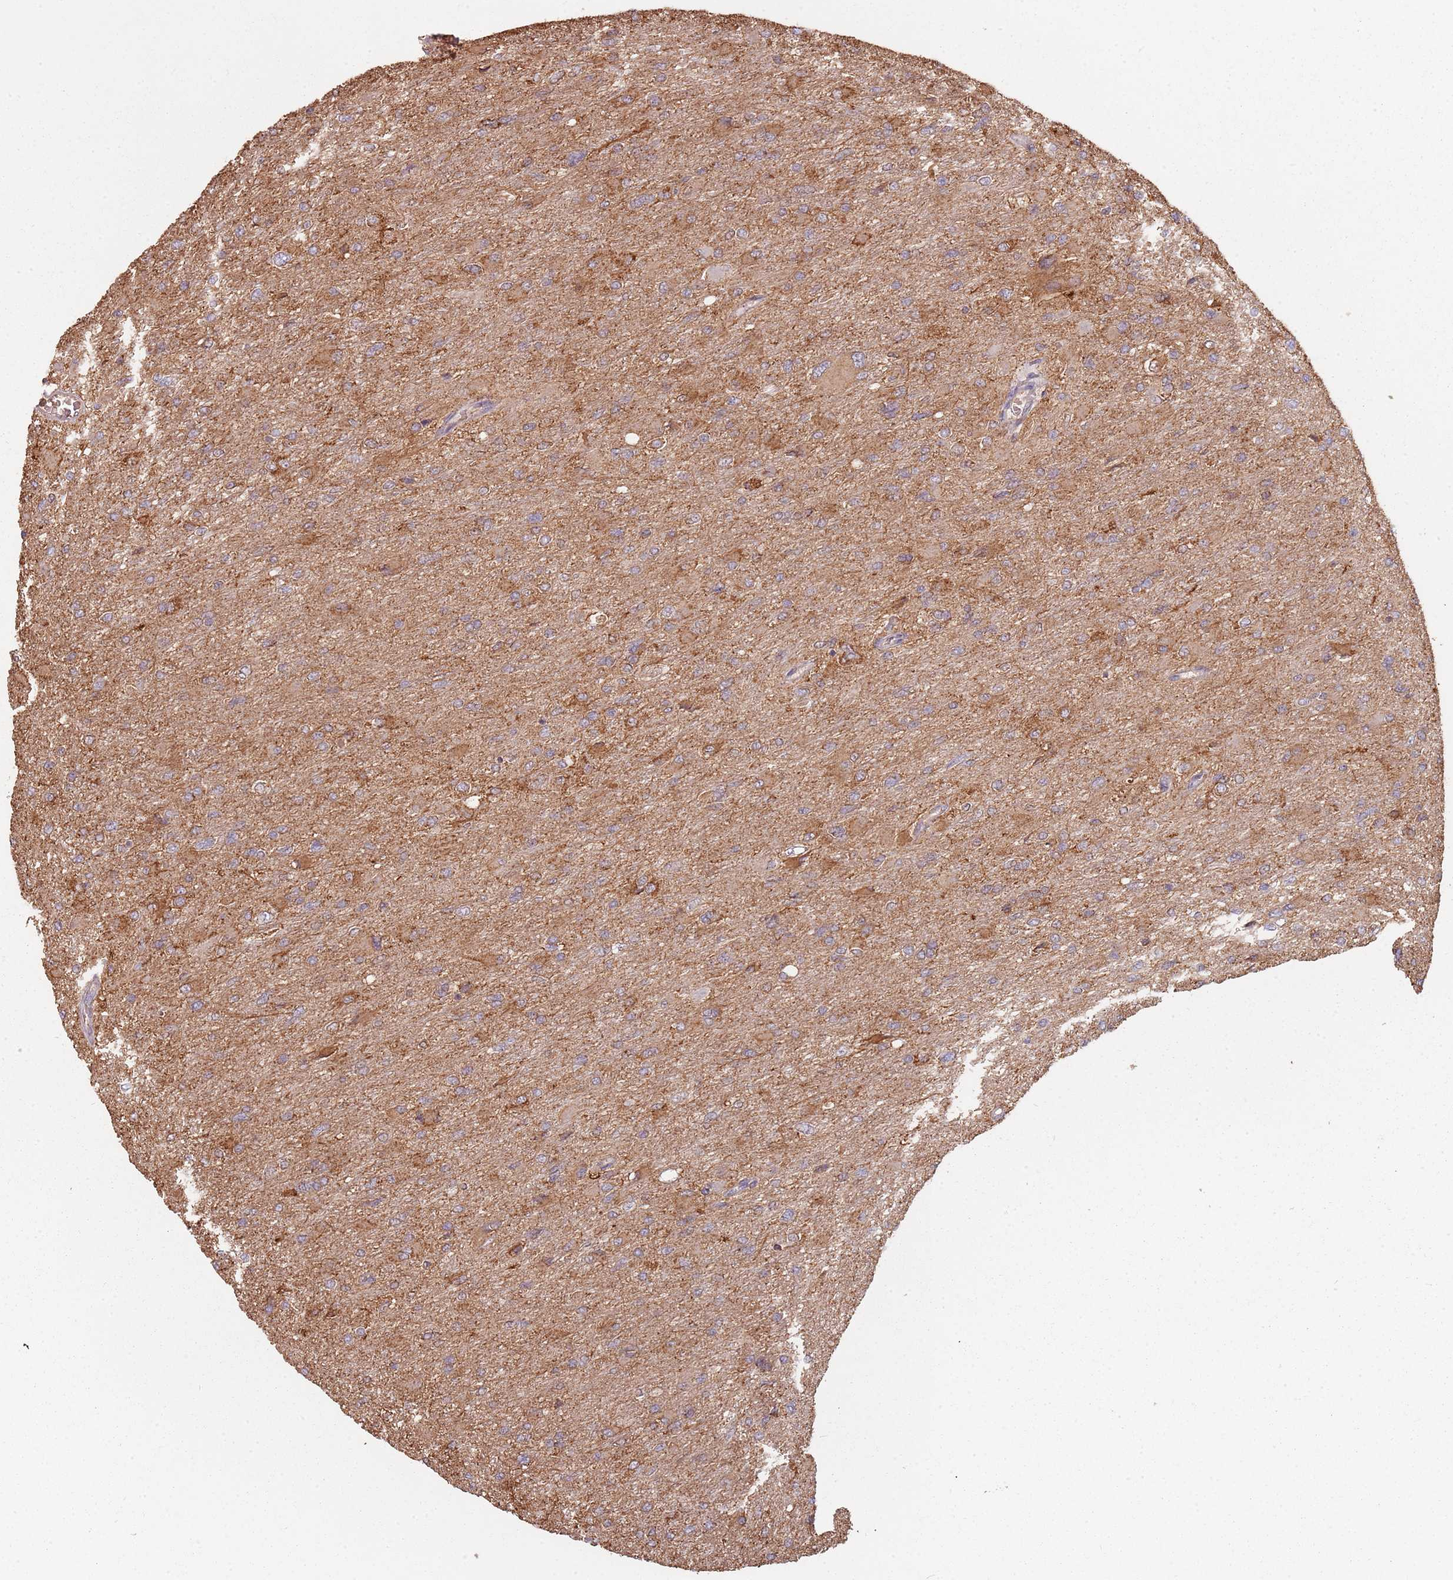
{"staining": {"intensity": "moderate", "quantity": "<25%", "location": "cytoplasmic/membranous"}, "tissue": "glioma", "cell_type": "Tumor cells", "image_type": "cancer", "snomed": [{"axis": "morphology", "description": "Glioma, malignant, High grade"}, {"axis": "topography", "description": "Cerebral cortex"}], "caption": "A brown stain shows moderate cytoplasmic/membranous positivity of a protein in malignant high-grade glioma tumor cells.", "gene": "ATOSB", "patient": {"sex": "female", "age": 36}}